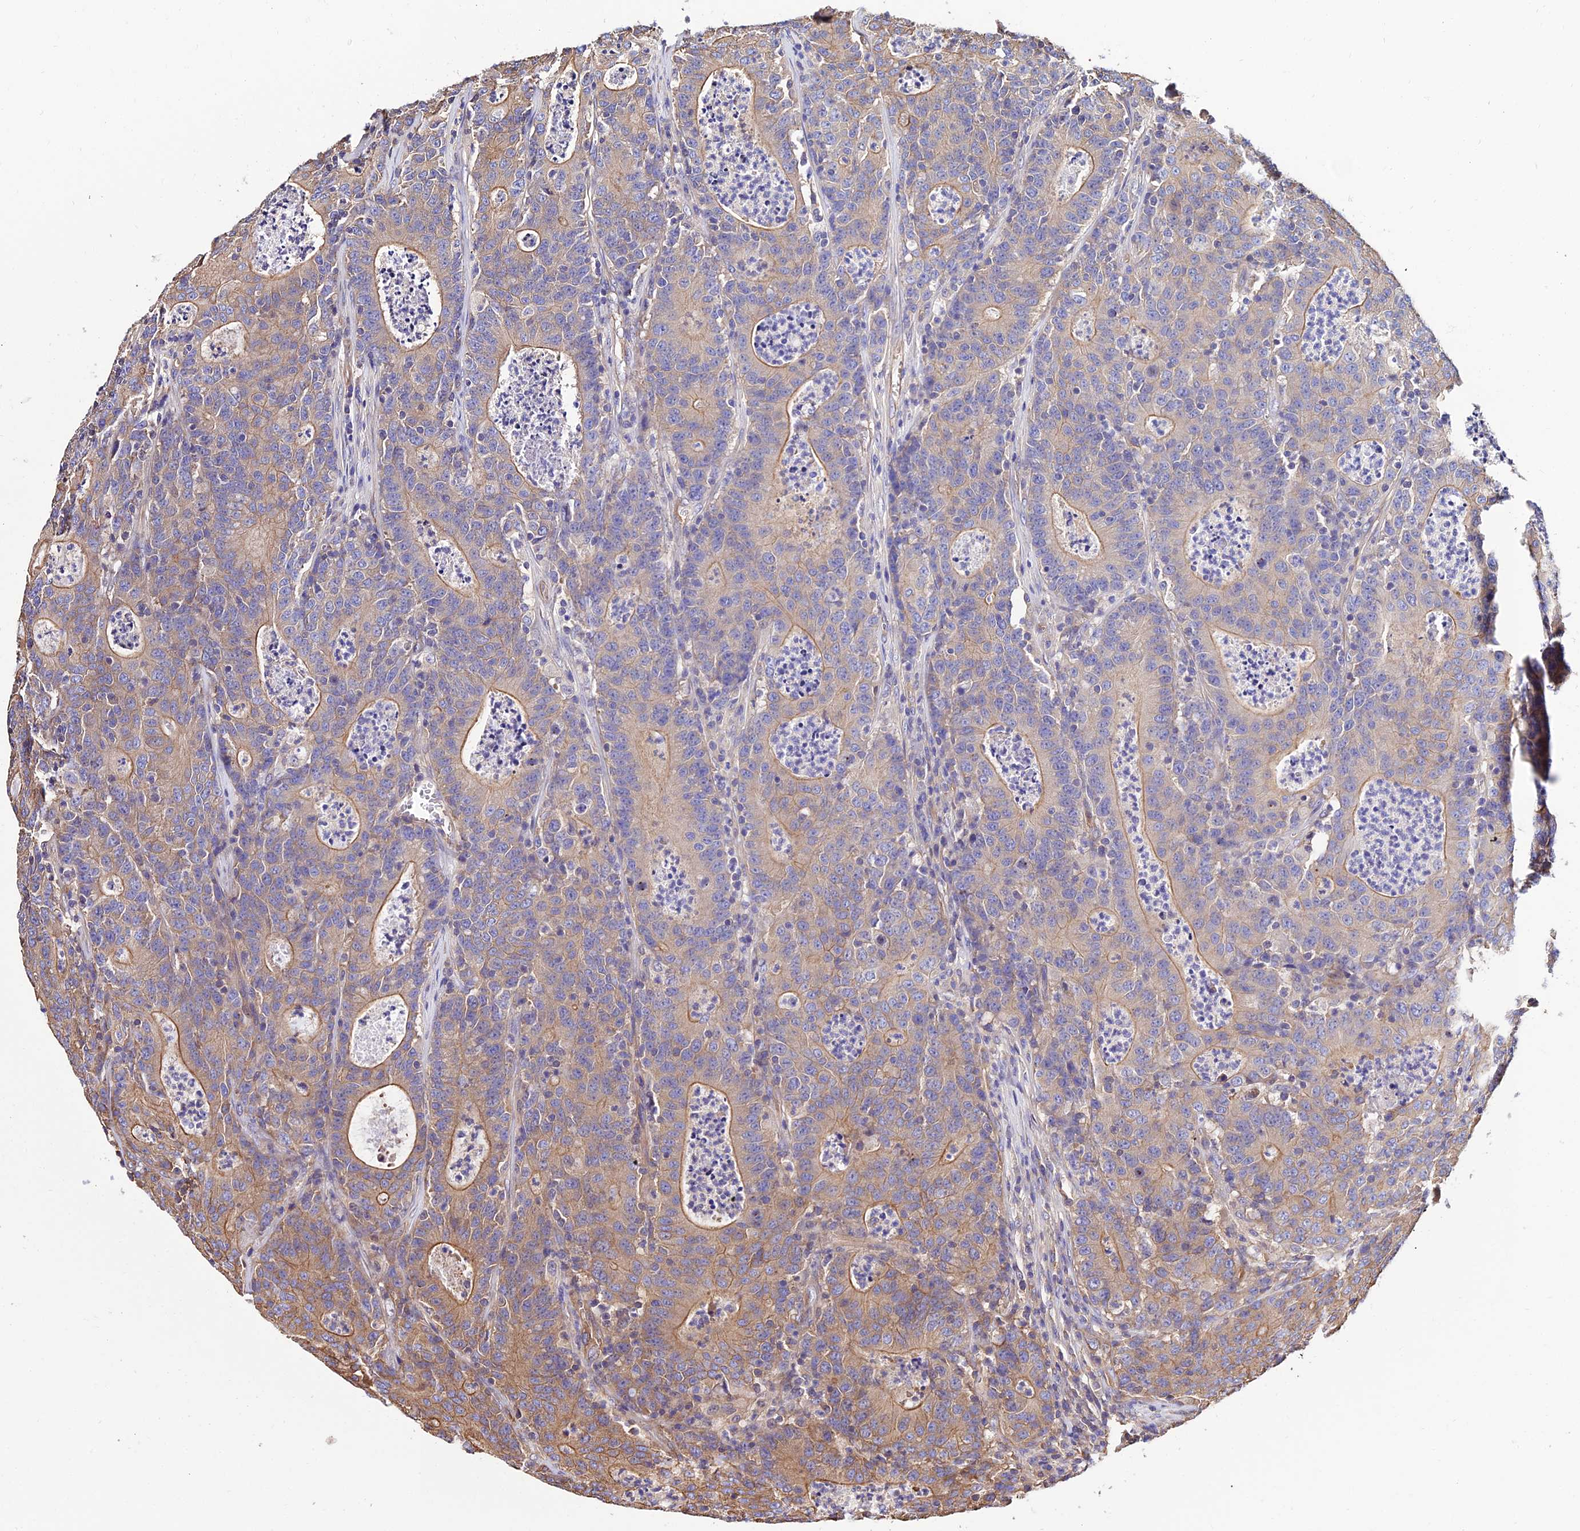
{"staining": {"intensity": "moderate", "quantity": "25%-75%", "location": "cytoplasmic/membranous"}, "tissue": "colorectal cancer", "cell_type": "Tumor cells", "image_type": "cancer", "snomed": [{"axis": "morphology", "description": "Adenocarcinoma, NOS"}, {"axis": "topography", "description": "Colon"}], "caption": "Protein staining of colorectal cancer tissue reveals moderate cytoplasmic/membranous positivity in approximately 25%-75% of tumor cells. The protein of interest is stained brown, and the nuclei are stained in blue (DAB IHC with brightfield microscopy, high magnification).", "gene": "CALM2", "patient": {"sex": "male", "age": 83}}